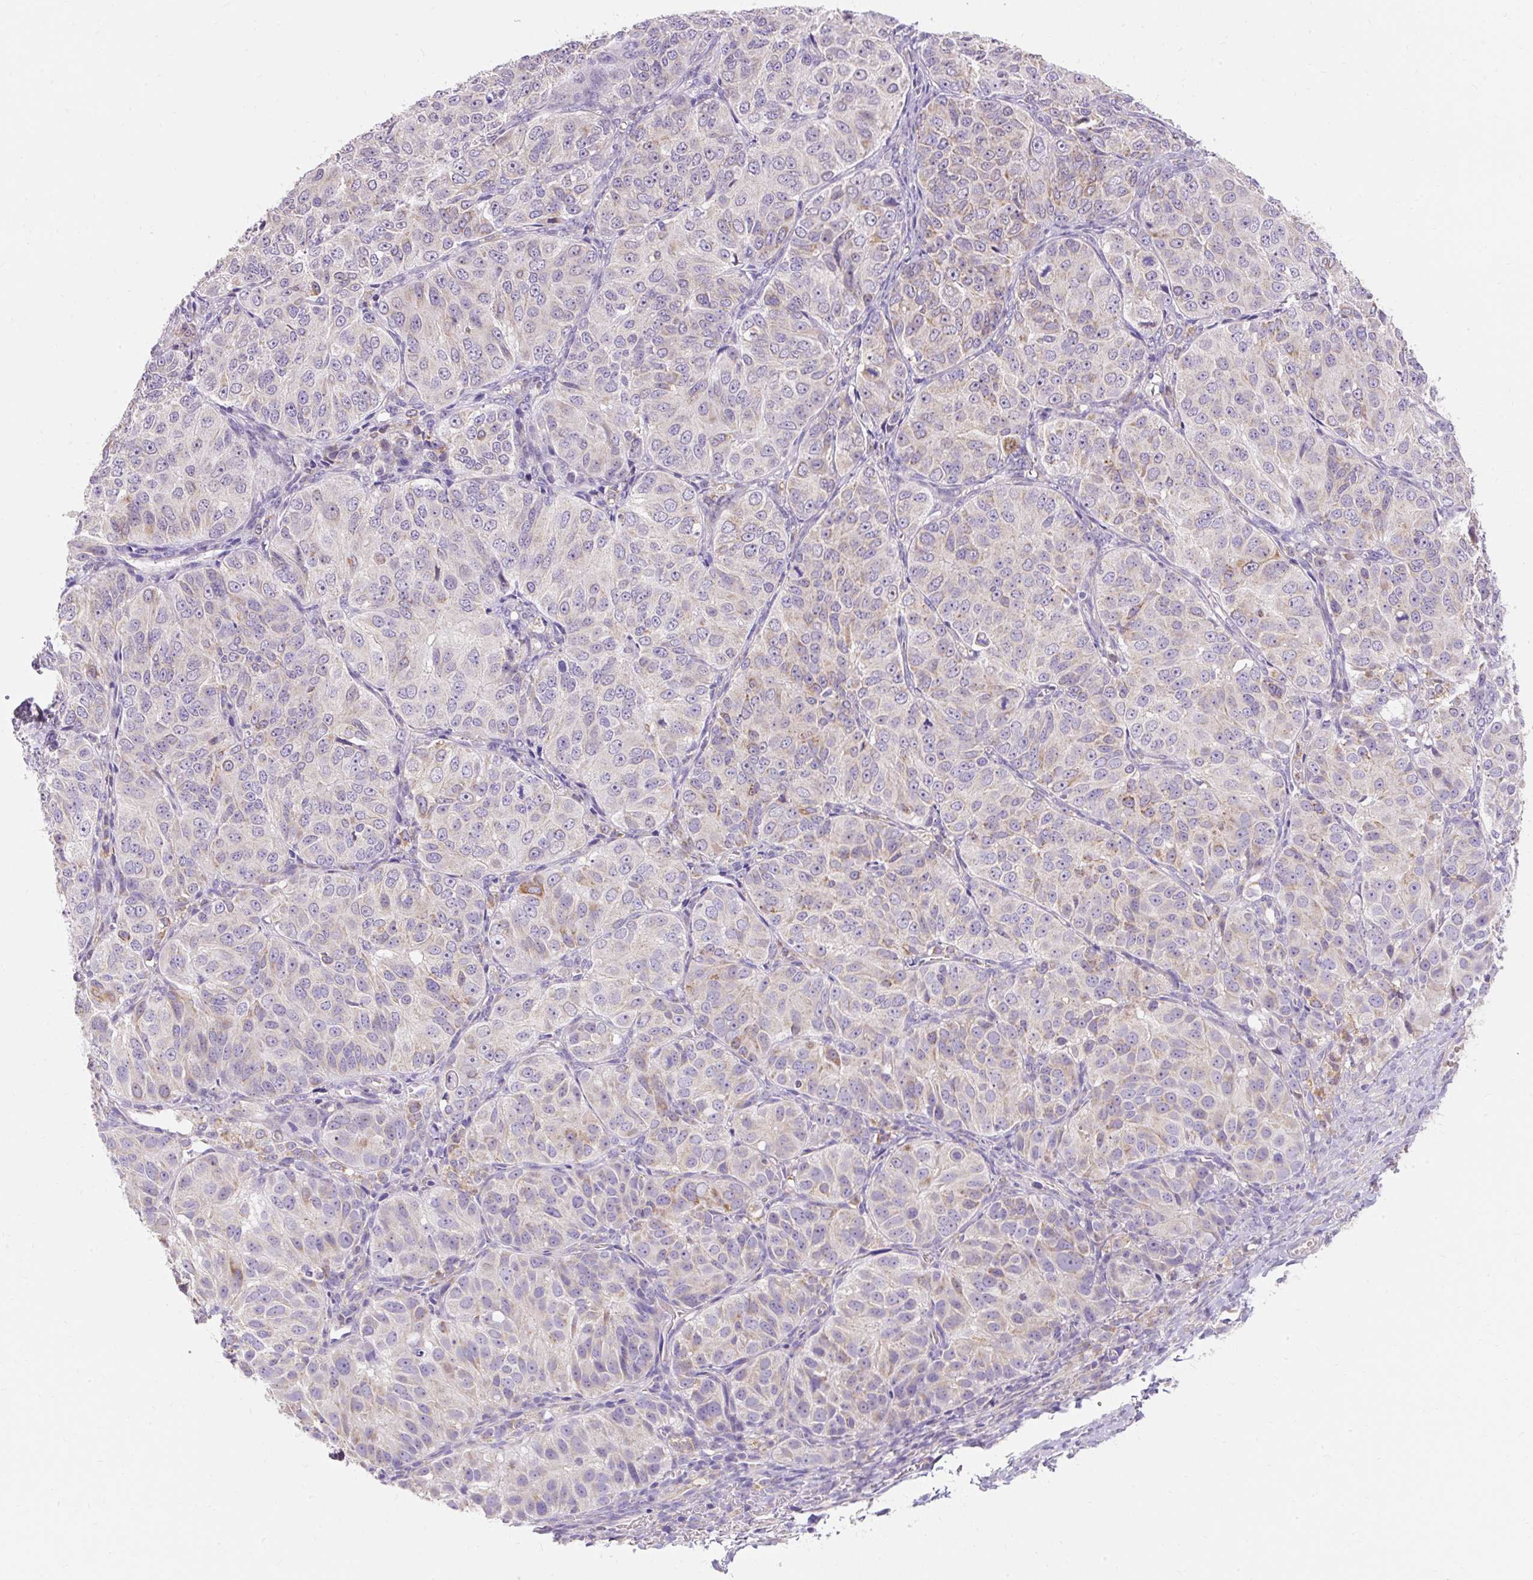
{"staining": {"intensity": "moderate", "quantity": "<25%", "location": "cytoplasmic/membranous"}, "tissue": "ovarian cancer", "cell_type": "Tumor cells", "image_type": "cancer", "snomed": [{"axis": "morphology", "description": "Carcinoma, endometroid"}, {"axis": "topography", "description": "Ovary"}], "caption": "An image of human endometroid carcinoma (ovarian) stained for a protein exhibits moderate cytoplasmic/membranous brown staining in tumor cells.", "gene": "PMAIP1", "patient": {"sex": "female", "age": 51}}